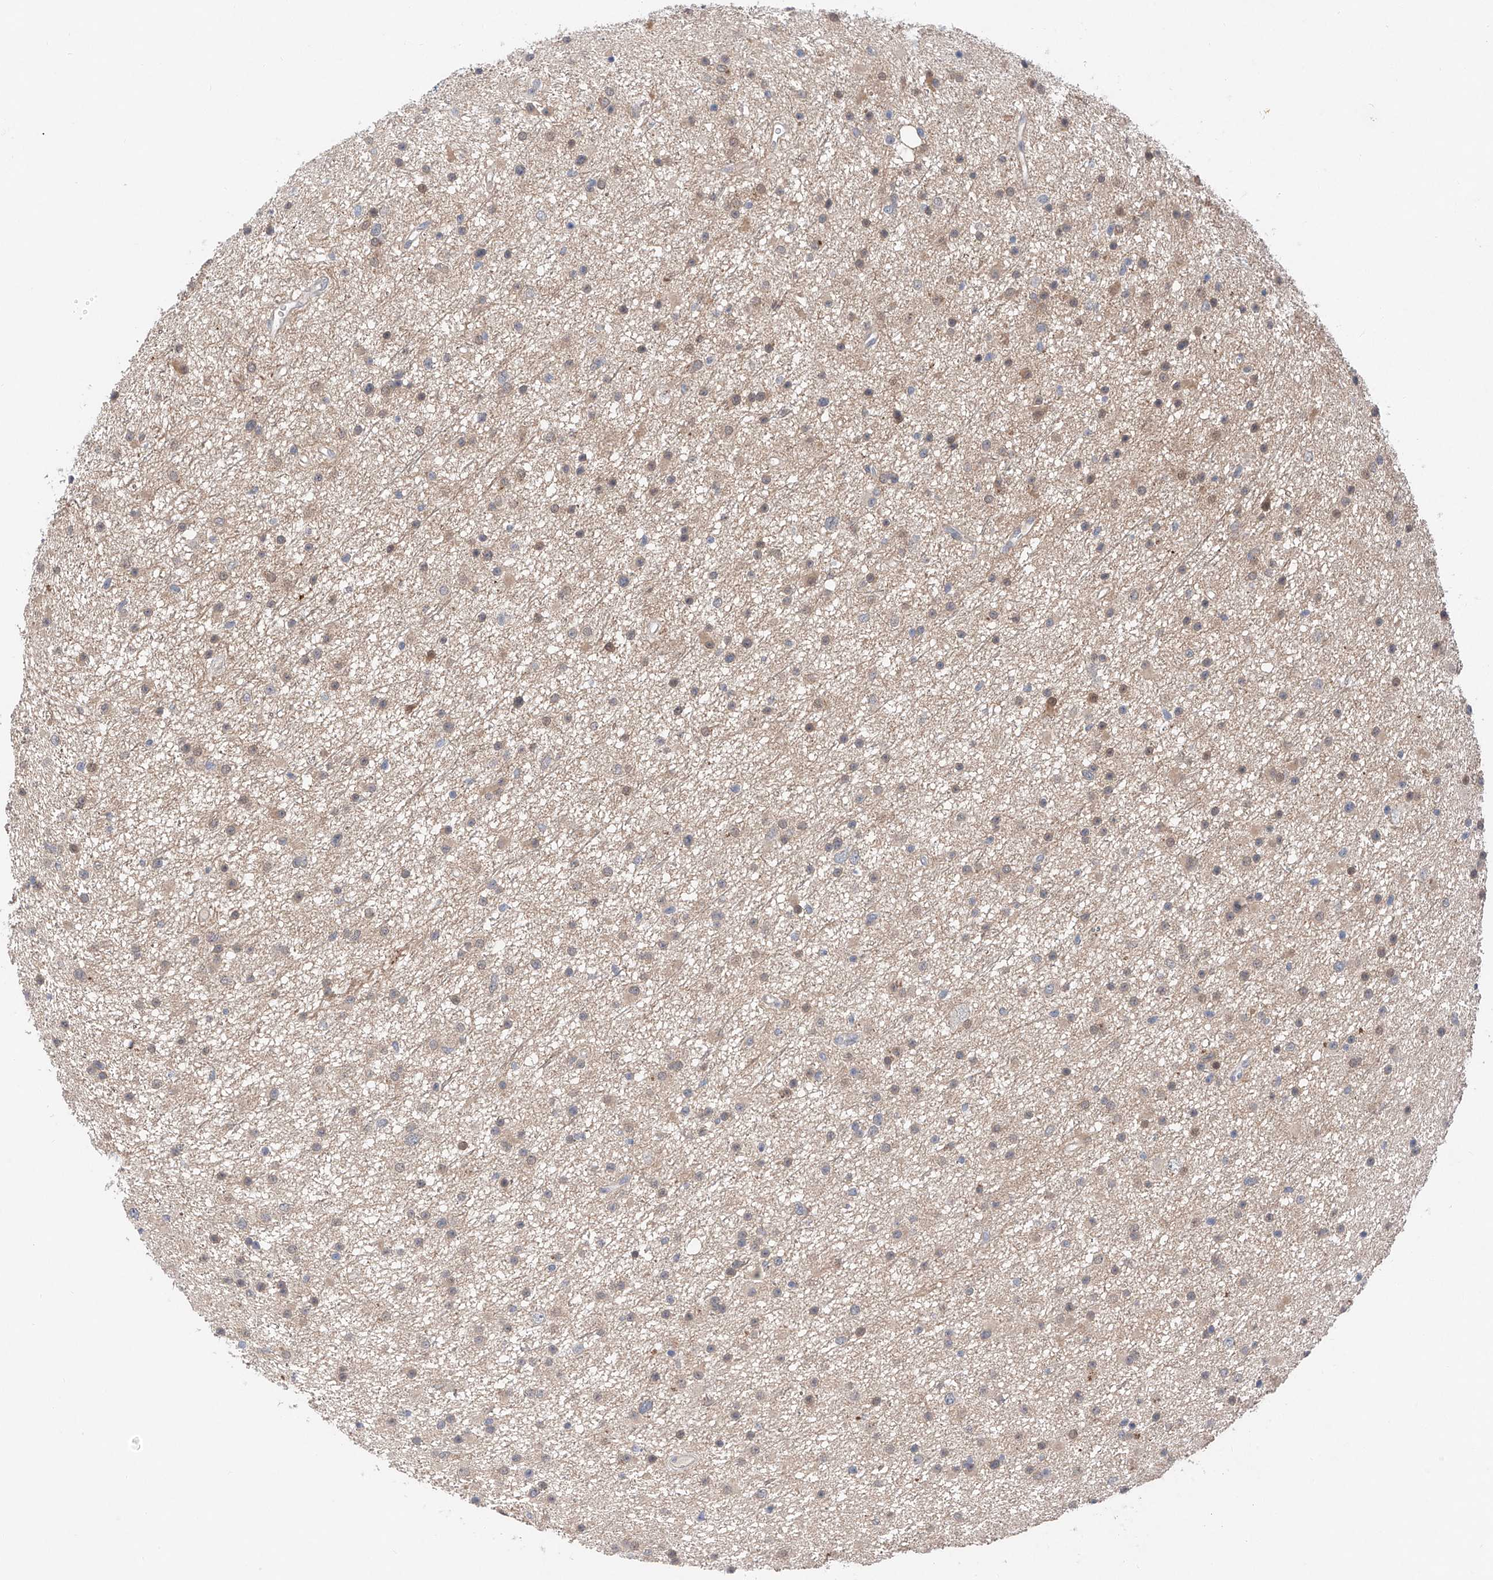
{"staining": {"intensity": "negative", "quantity": "none", "location": "none"}, "tissue": "glioma", "cell_type": "Tumor cells", "image_type": "cancer", "snomed": [{"axis": "morphology", "description": "Glioma, malignant, Low grade"}, {"axis": "topography", "description": "Cerebral cortex"}], "caption": "An IHC photomicrograph of glioma is shown. There is no staining in tumor cells of glioma.", "gene": "FUCA2", "patient": {"sex": "female", "age": 39}}